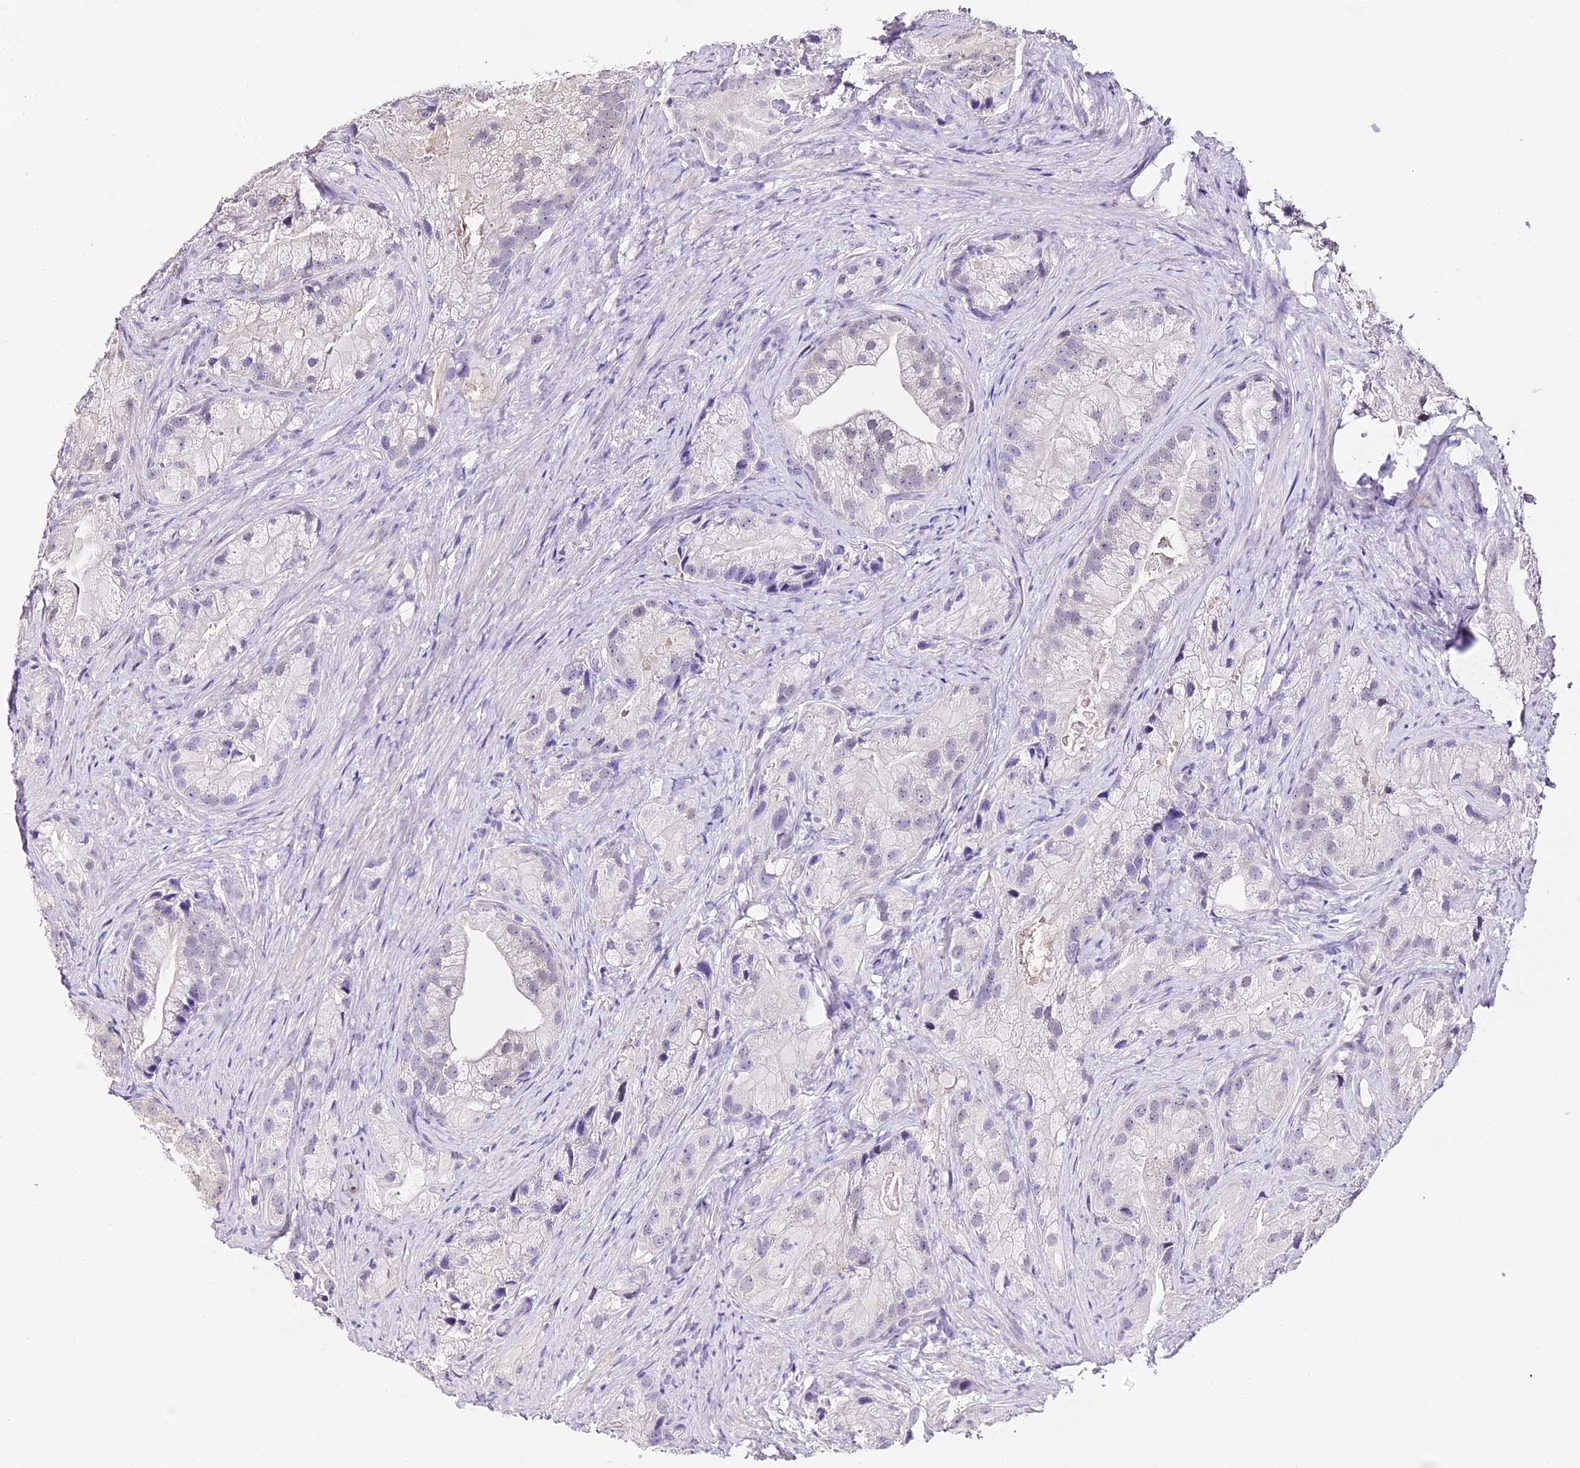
{"staining": {"intensity": "negative", "quantity": "none", "location": "none"}, "tissue": "prostate cancer", "cell_type": "Tumor cells", "image_type": "cancer", "snomed": [{"axis": "morphology", "description": "Adenocarcinoma, Low grade"}, {"axis": "topography", "description": "Prostate"}], "caption": "Prostate cancer was stained to show a protein in brown. There is no significant staining in tumor cells.", "gene": "ABHD14A-ACY1", "patient": {"sex": "male", "age": 71}}